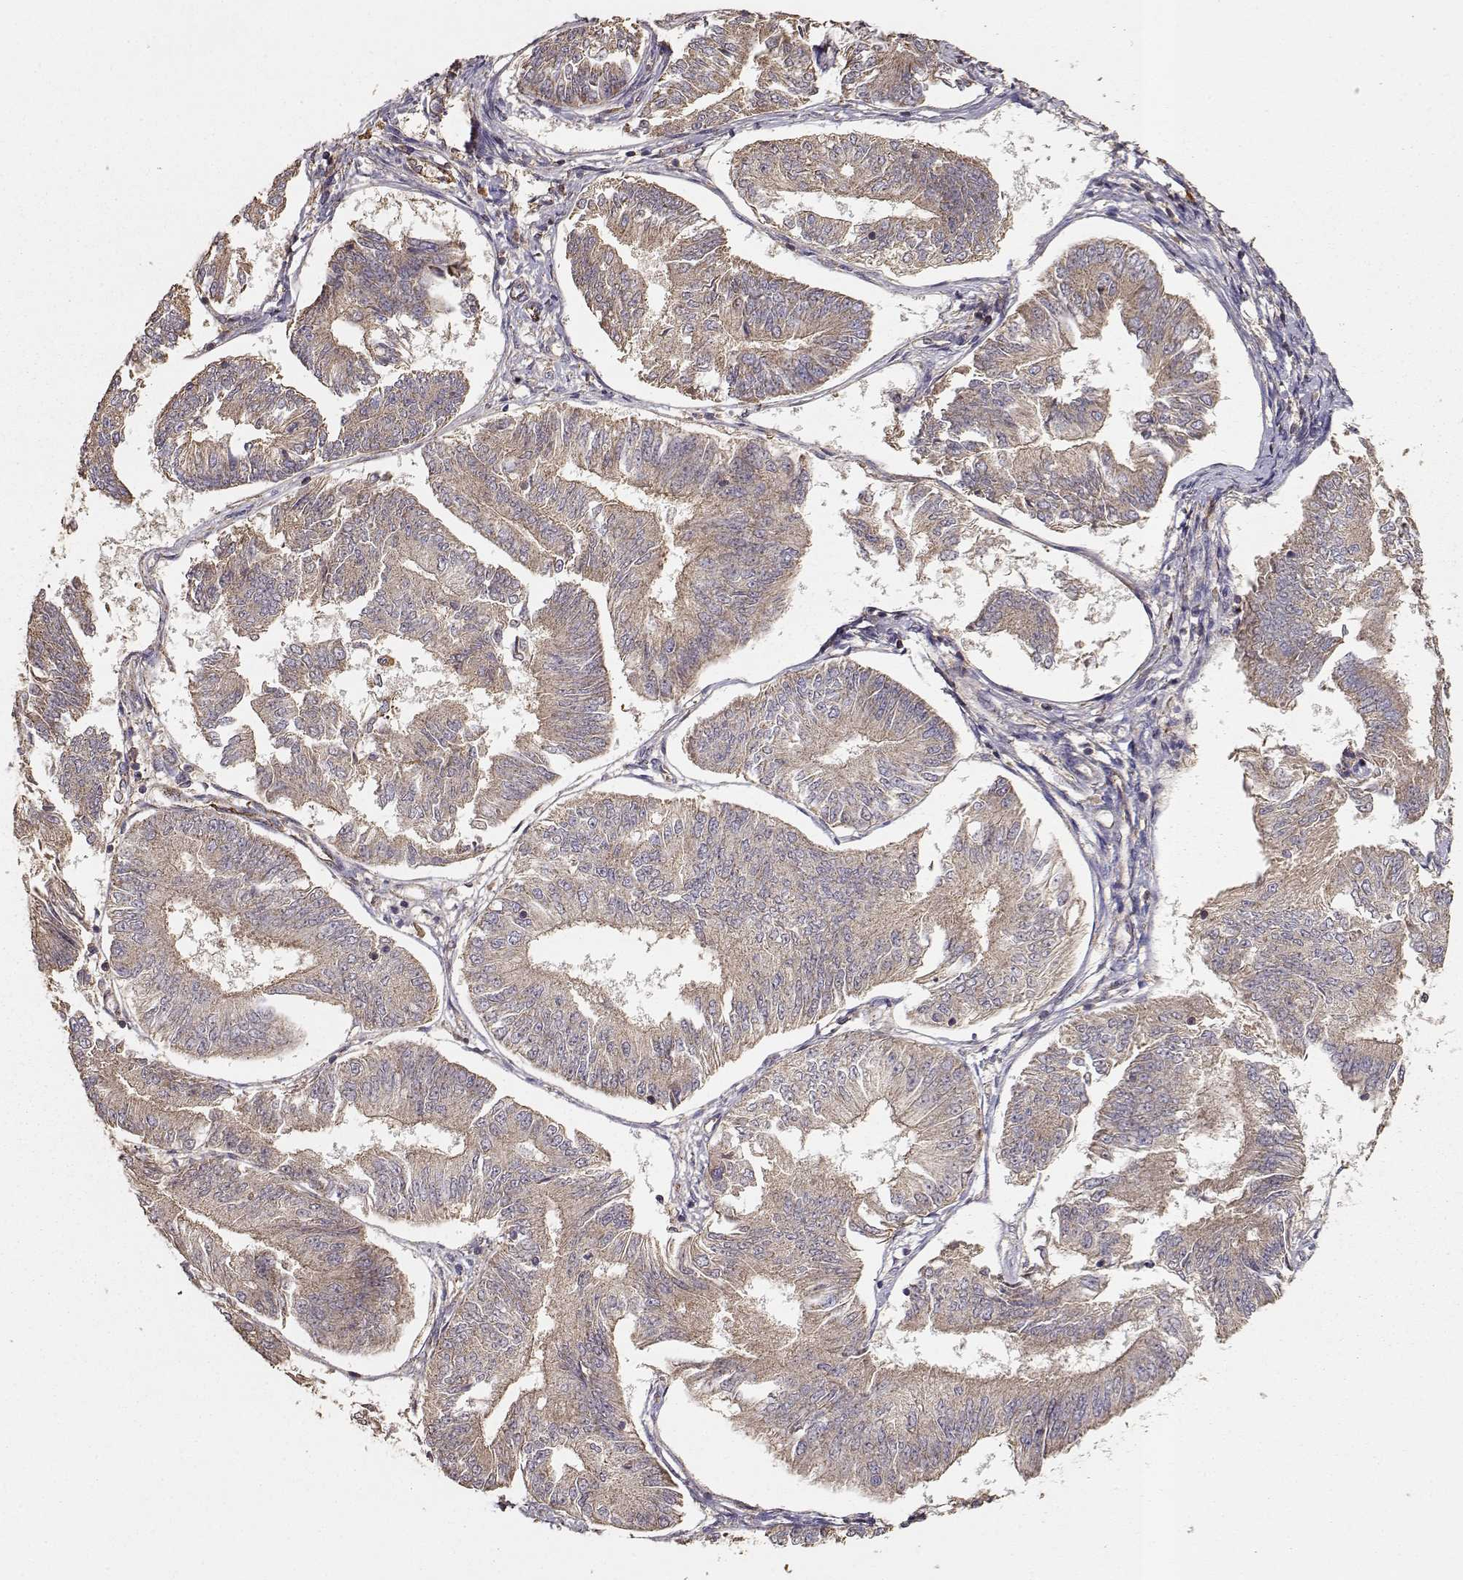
{"staining": {"intensity": "weak", "quantity": ">75%", "location": "cytoplasmic/membranous"}, "tissue": "endometrial cancer", "cell_type": "Tumor cells", "image_type": "cancer", "snomed": [{"axis": "morphology", "description": "Adenocarcinoma, NOS"}, {"axis": "topography", "description": "Endometrium"}], "caption": "Immunohistochemistry (DAB) staining of endometrial cancer (adenocarcinoma) shows weak cytoplasmic/membranous protein positivity in approximately >75% of tumor cells.", "gene": "TARS3", "patient": {"sex": "female", "age": 58}}